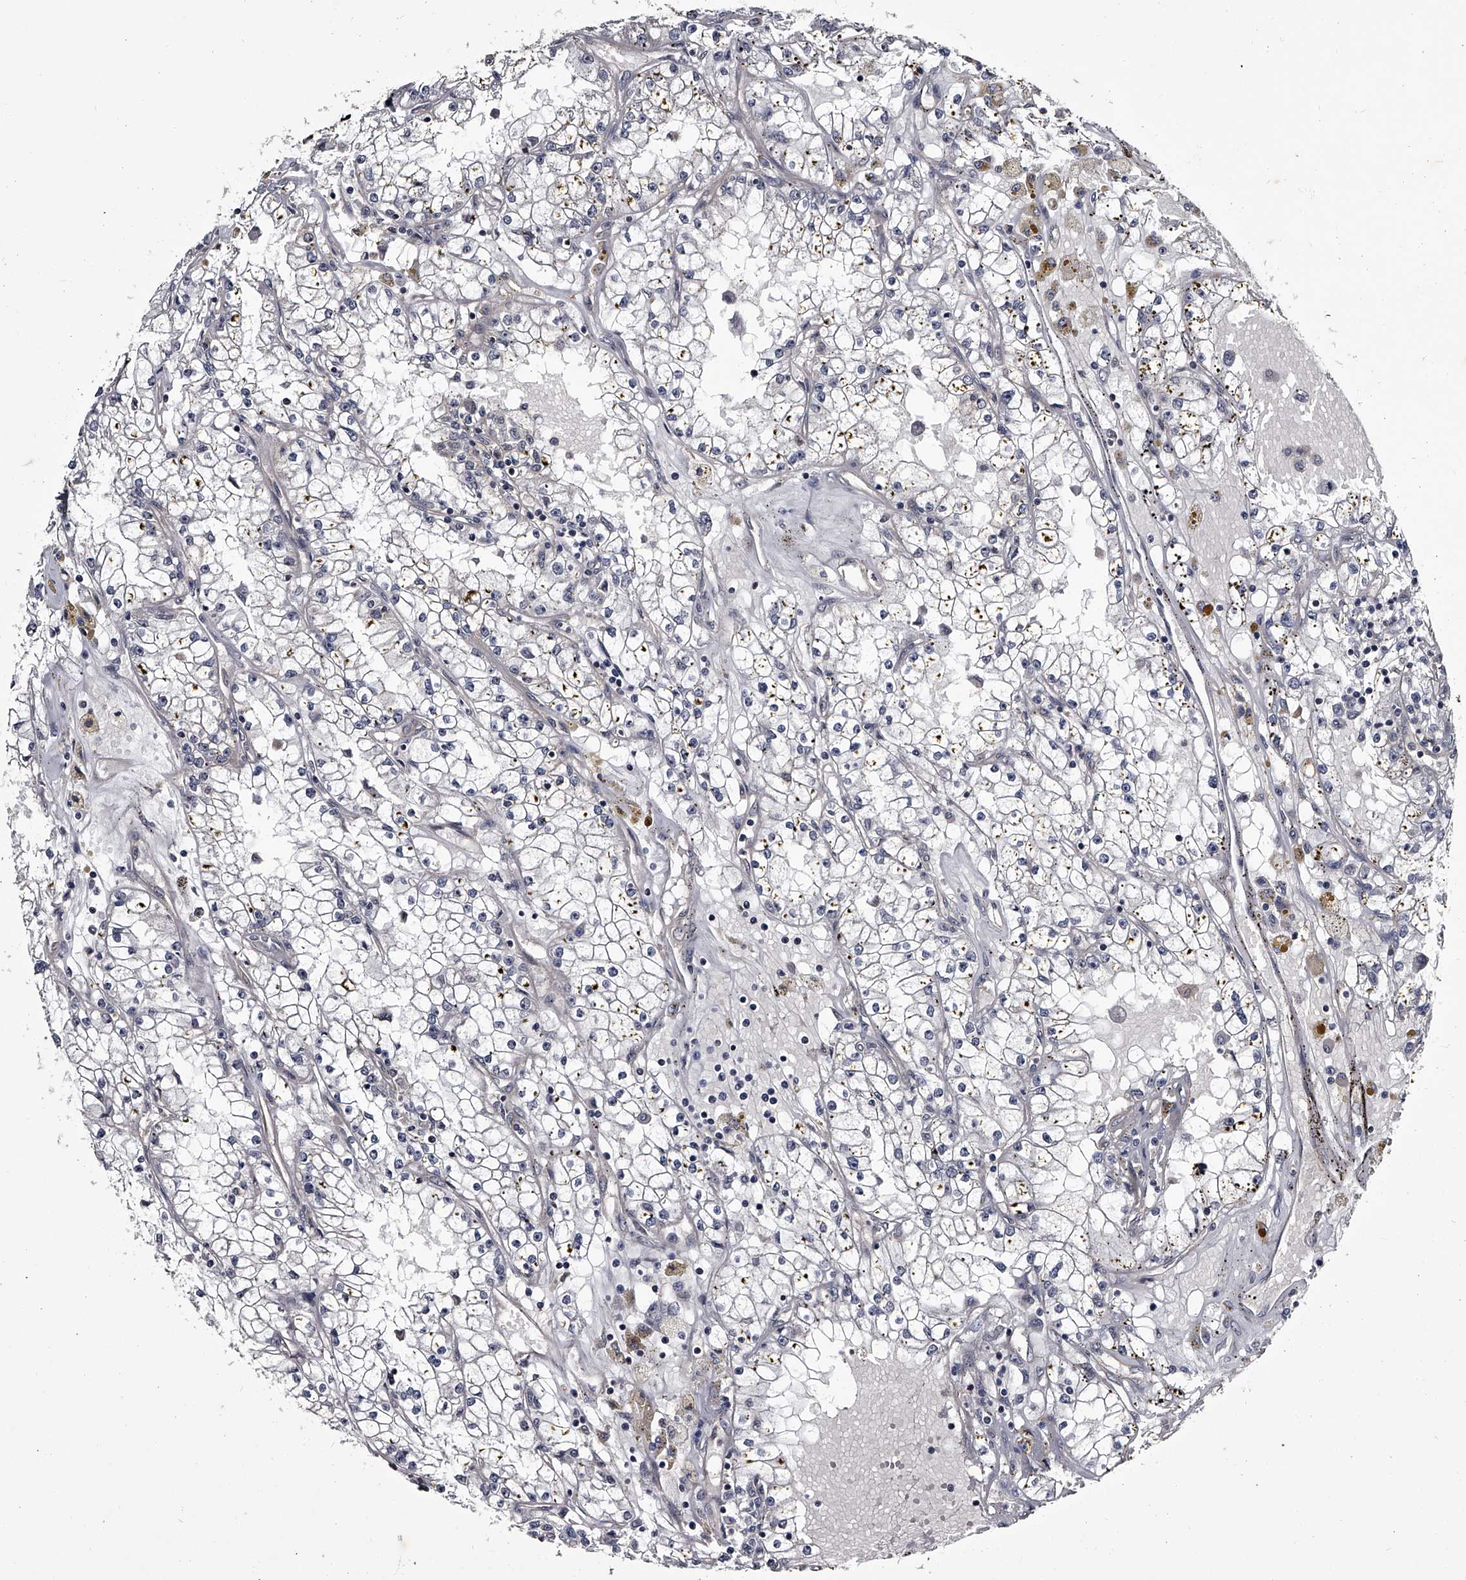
{"staining": {"intensity": "negative", "quantity": "none", "location": "none"}, "tissue": "renal cancer", "cell_type": "Tumor cells", "image_type": "cancer", "snomed": [{"axis": "morphology", "description": "Adenocarcinoma, NOS"}, {"axis": "topography", "description": "Kidney"}], "caption": "High power microscopy photomicrograph of an immunohistochemistry (IHC) histopathology image of renal cancer, revealing no significant staining in tumor cells.", "gene": "GAPVD1", "patient": {"sex": "male", "age": 56}}